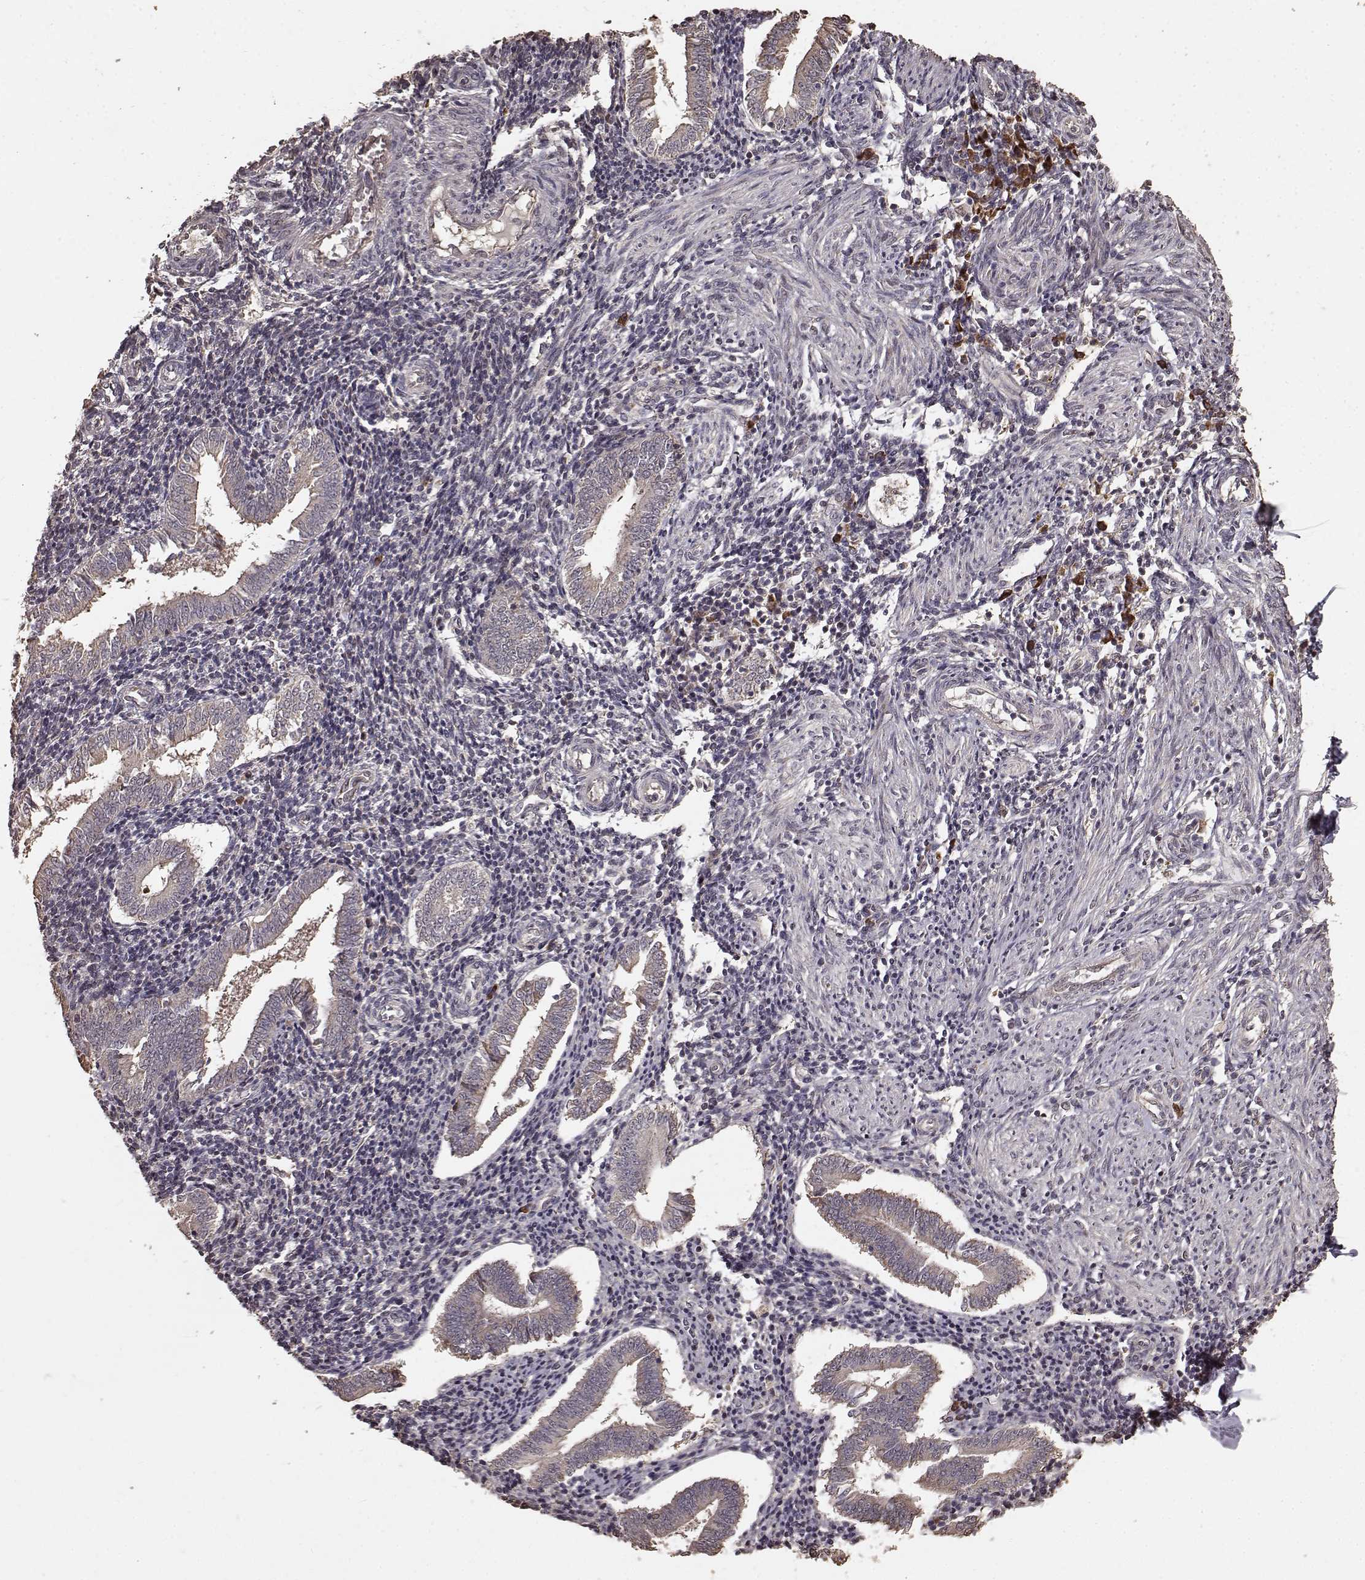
{"staining": {"intensity": "negative", "quantity": "none", "location": "none"}, "tissue": "endometrium", "cell_type": "Cells in endometrial stroma", "image_type": "normal", "snomed": [{"axis": "morphology", "description": "Normal tissue, NOS"}, {"axis": "topography", "description": "Endometrium"}], "caption": "The immunohistochemistry image has no significant positivity in cells in endometrial stroma of endometrium.", "gene": "USP15", "patient": {"sex": "female", "age": 25}}